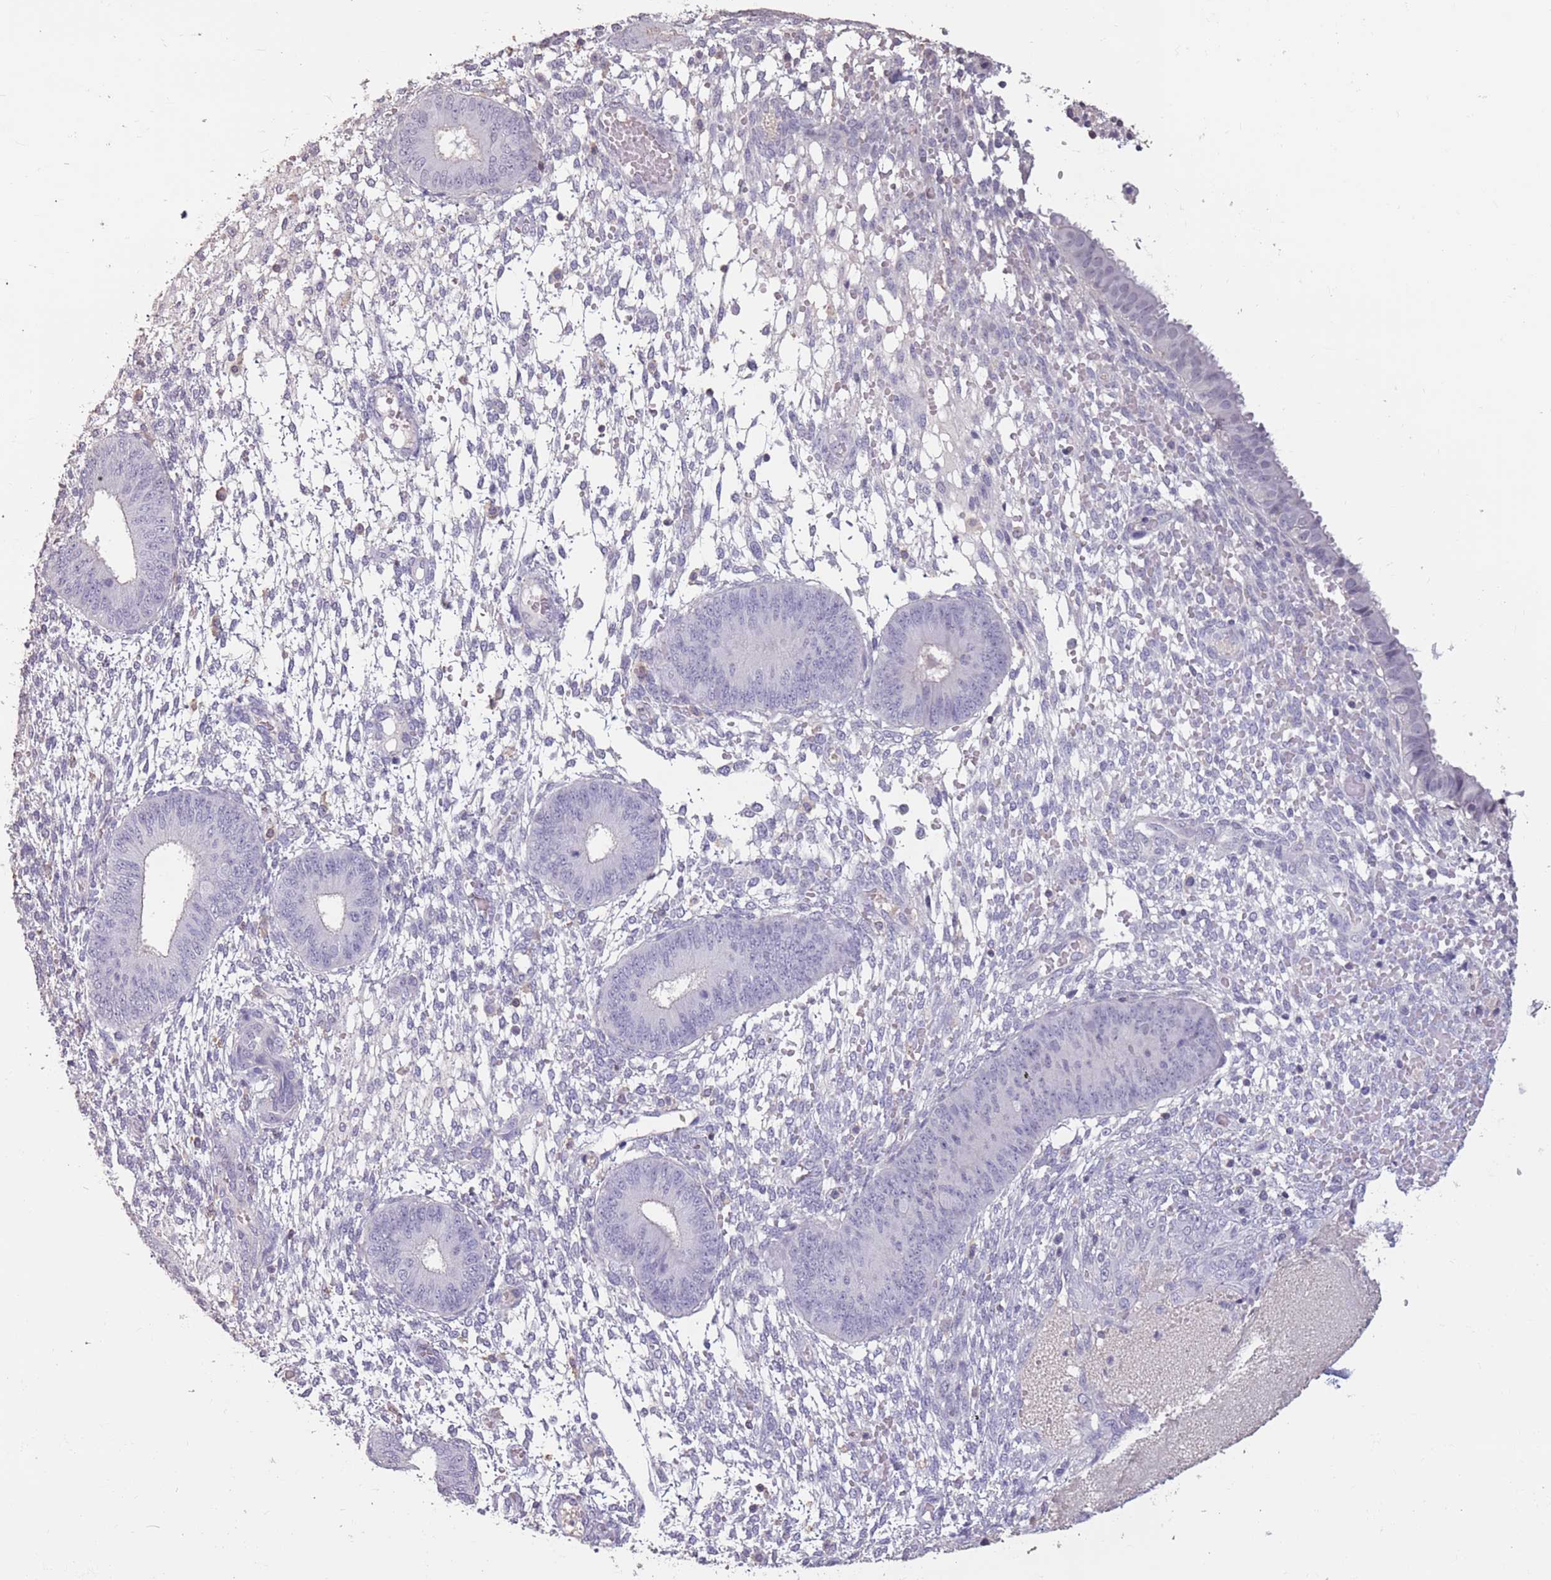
{"staining": {"intensity": "negative", "quantity": "none", "location": "none"}, "tissue": "endometrium", "cell_type": "Cells in endometrial stroma", "image_type": "normal", "snomed": [{"axis": "morphology", "description": "Normal tissue, NOS"}, {"axis": "topography", "description": "Endometrium"}], "caption": "Endometrium was stained to show a protein in brown. There is no significant expression in cells in endometrial stroma. (Stains: DAB (3,3'-diaminobenzidine) immunohistochemistry (IHC) with hematoxylin counter stain, Microscopy: brightfield microscopy at high magnification).", "gene": "SUN5", "patient": {"sex": "female", "age": 49}}